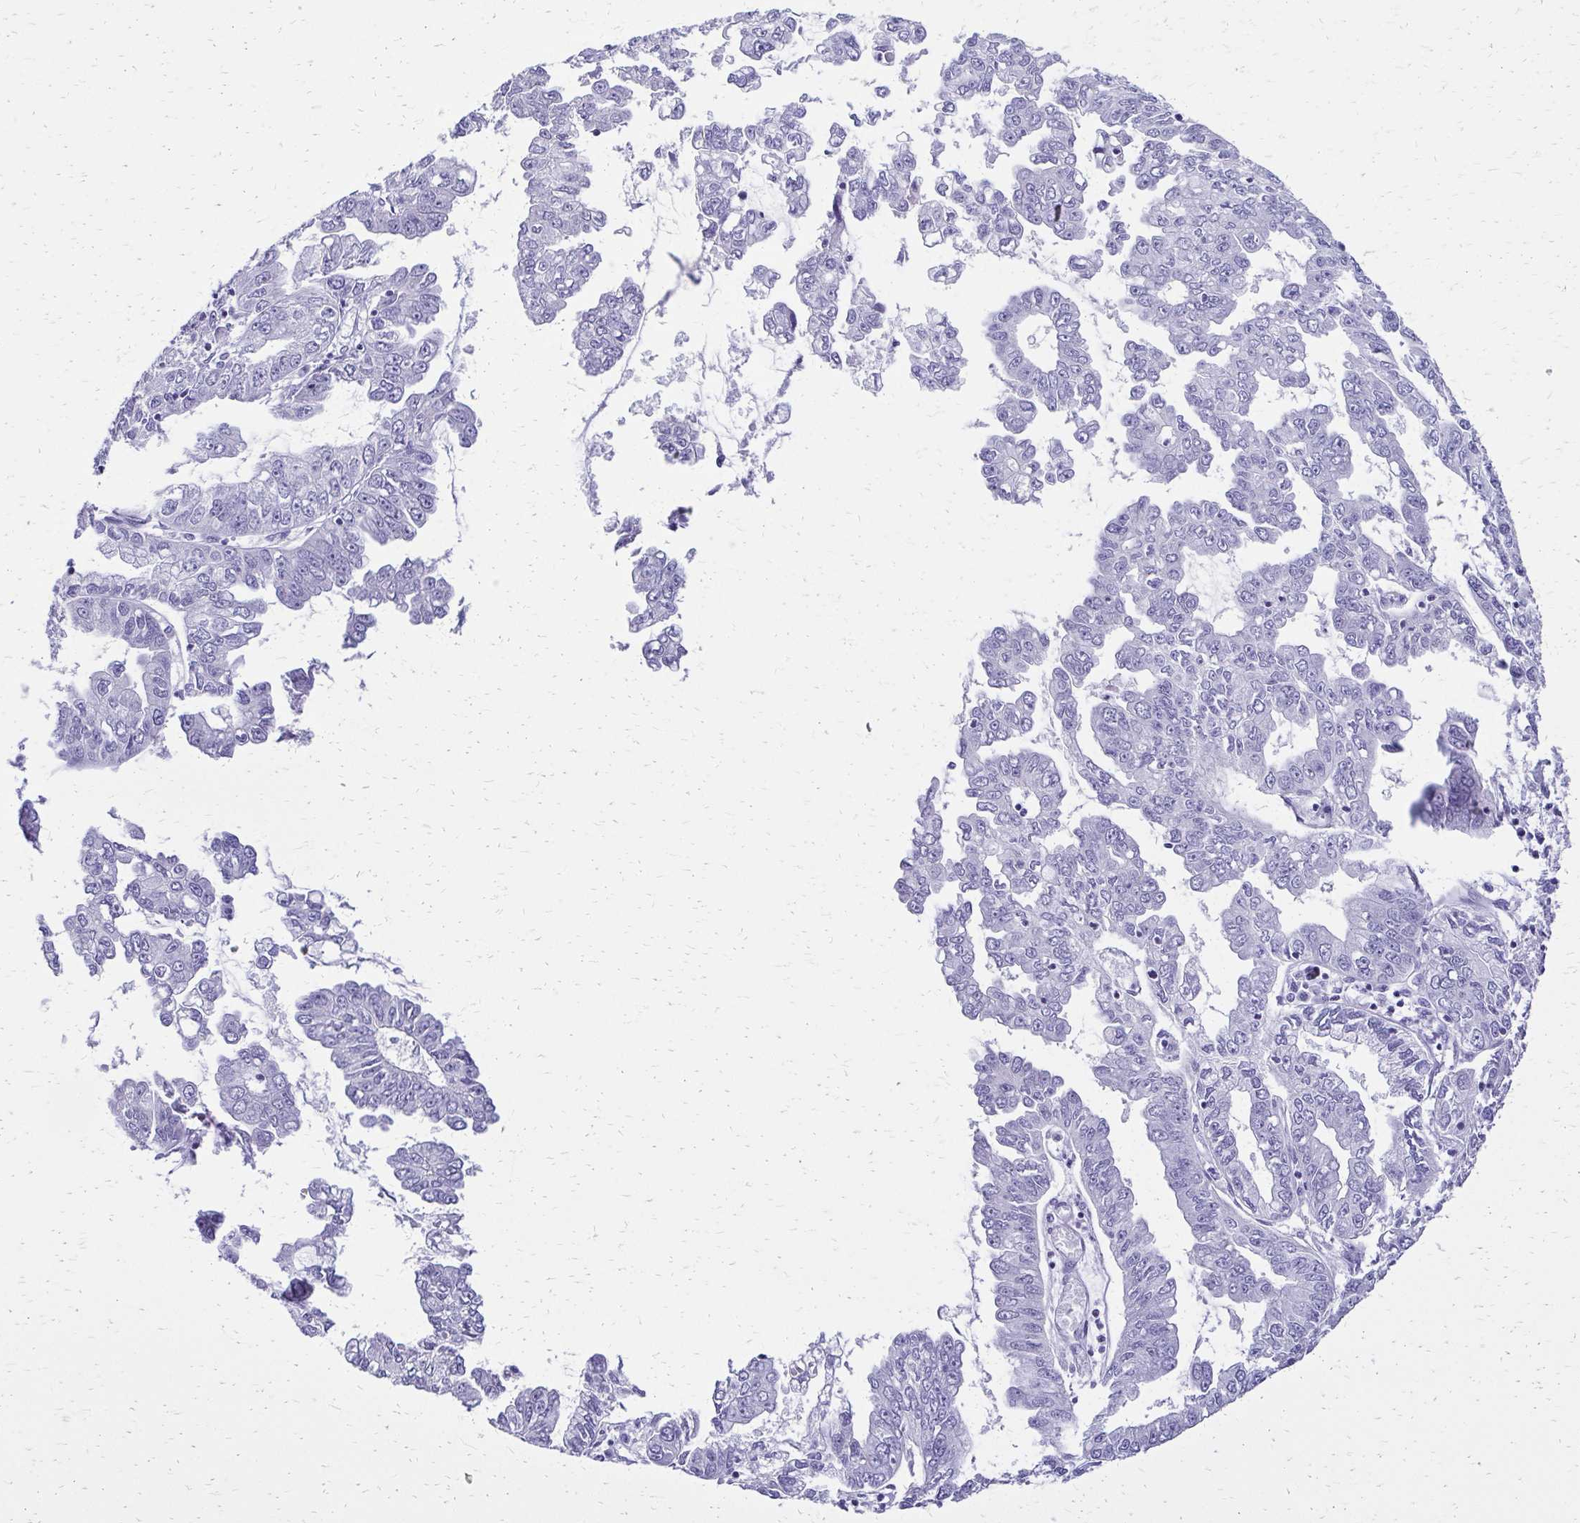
{"staining": {"intensity": "negative", "quantity": "none", "location": "none"}, "tissue": "liver cancer", "cell_type": "Tumor cells", "image_type": "cancer", "snomed": [{"axis": "morphology", "description": "Cholangiocarcinoma"}, {"axis": "topography", "description": "Liver"}], "caption": "Immunohistochemistry photomicrograph of neoplastic tissue: liver cancer (cholangiocarcinoma) stained with DAB (3,3'-diaminobenzidine) exhibits no significant protein positivity in tumor cells.", "gene": "SLC32A1", "patient": {"sex": "male", "age": 58}}